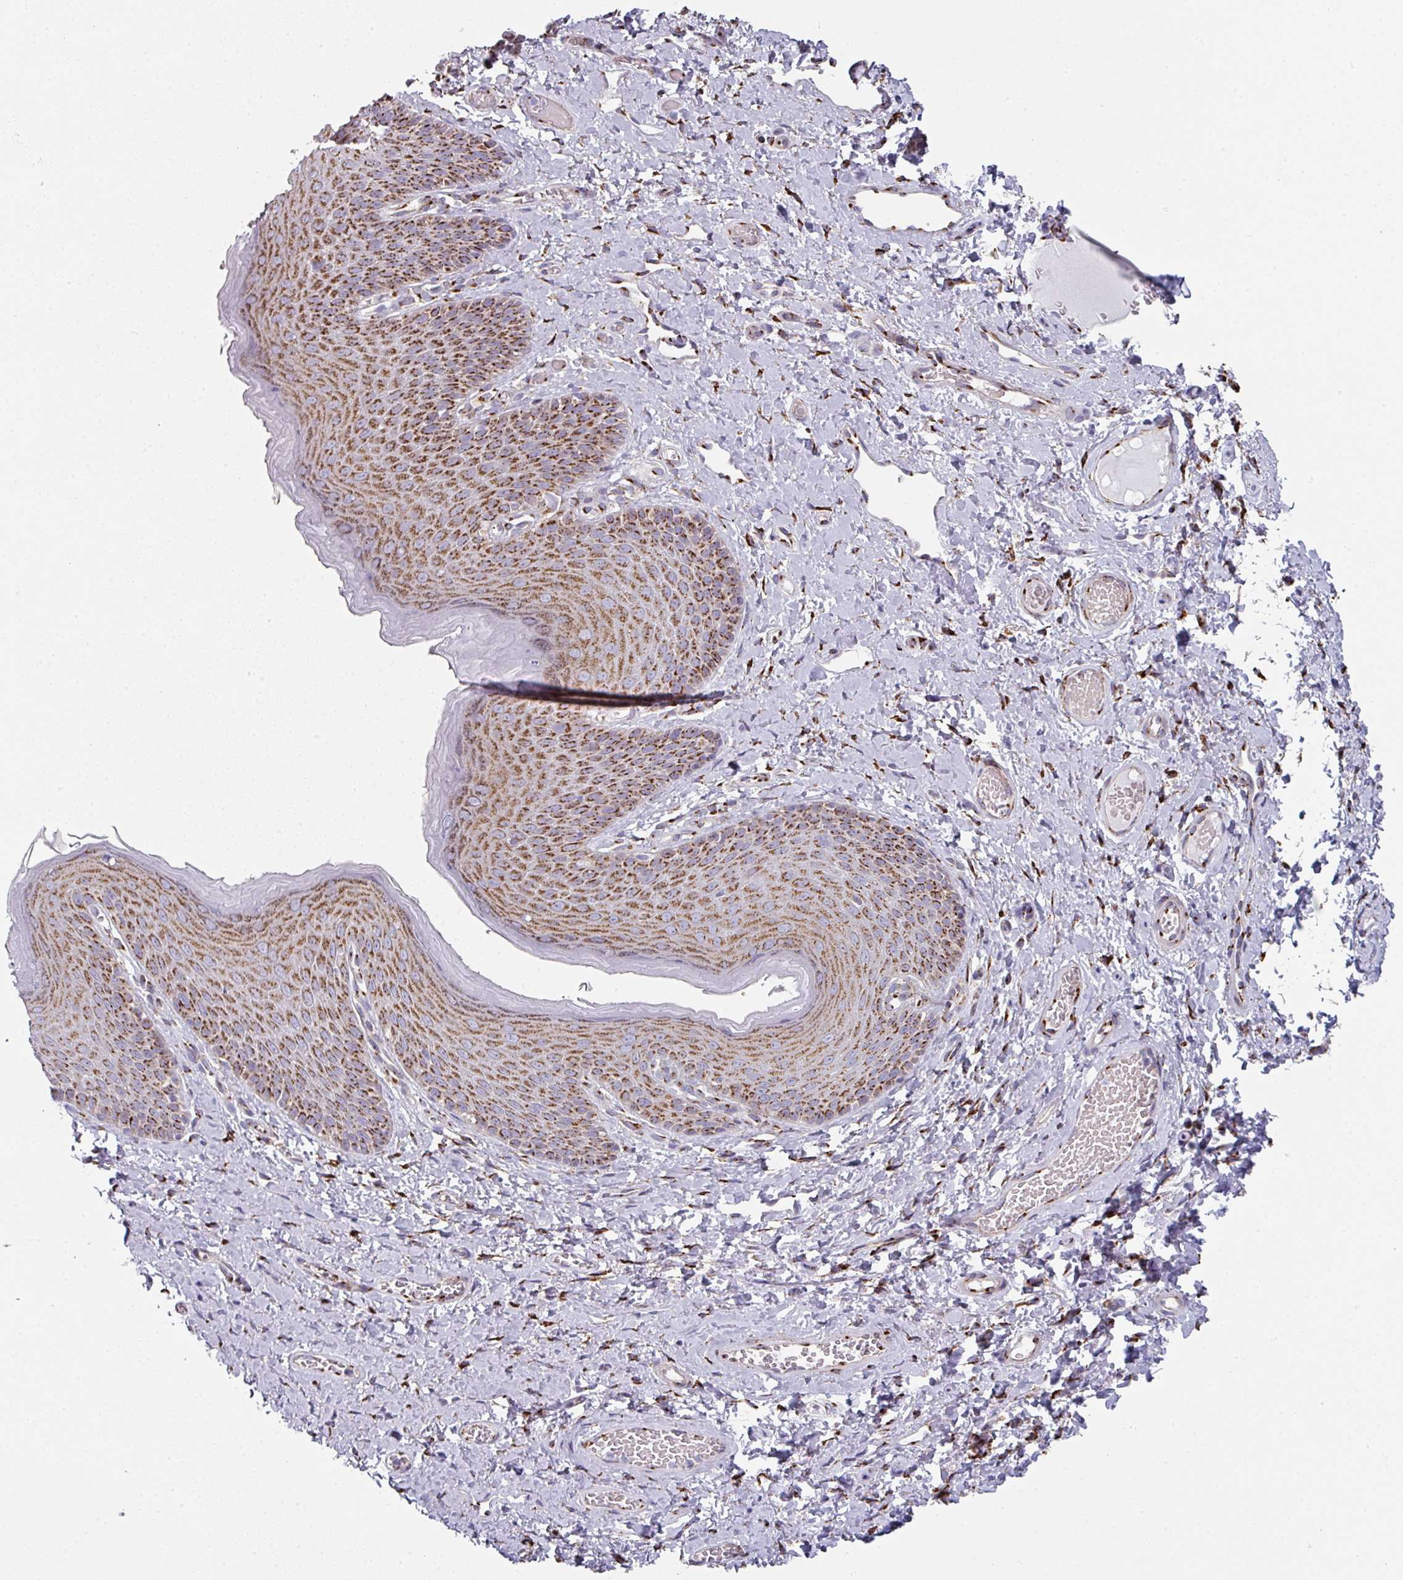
{"staining": {"intensity": "strong", "quantity": "25%-75%", "location": "cytoplasmic/membranous"}, "tissue": "skin", "cell_type": "Epidermal cells", "image_type": "normal", "snomed": [{"axis": "morphology", "description": "Normal tissue, NOS"}, {"axis": "topography", "description": "Anal"}], "caption": "This photomicrograph displays immunohistochemistry (IHC) staining of benign human skin, with high strong cytoplasmic/membranous staining in approximately 25%-75% of epidermal cells.", "gene": "CCDC85B", "patient": {"sex": "female", "age": 40}}